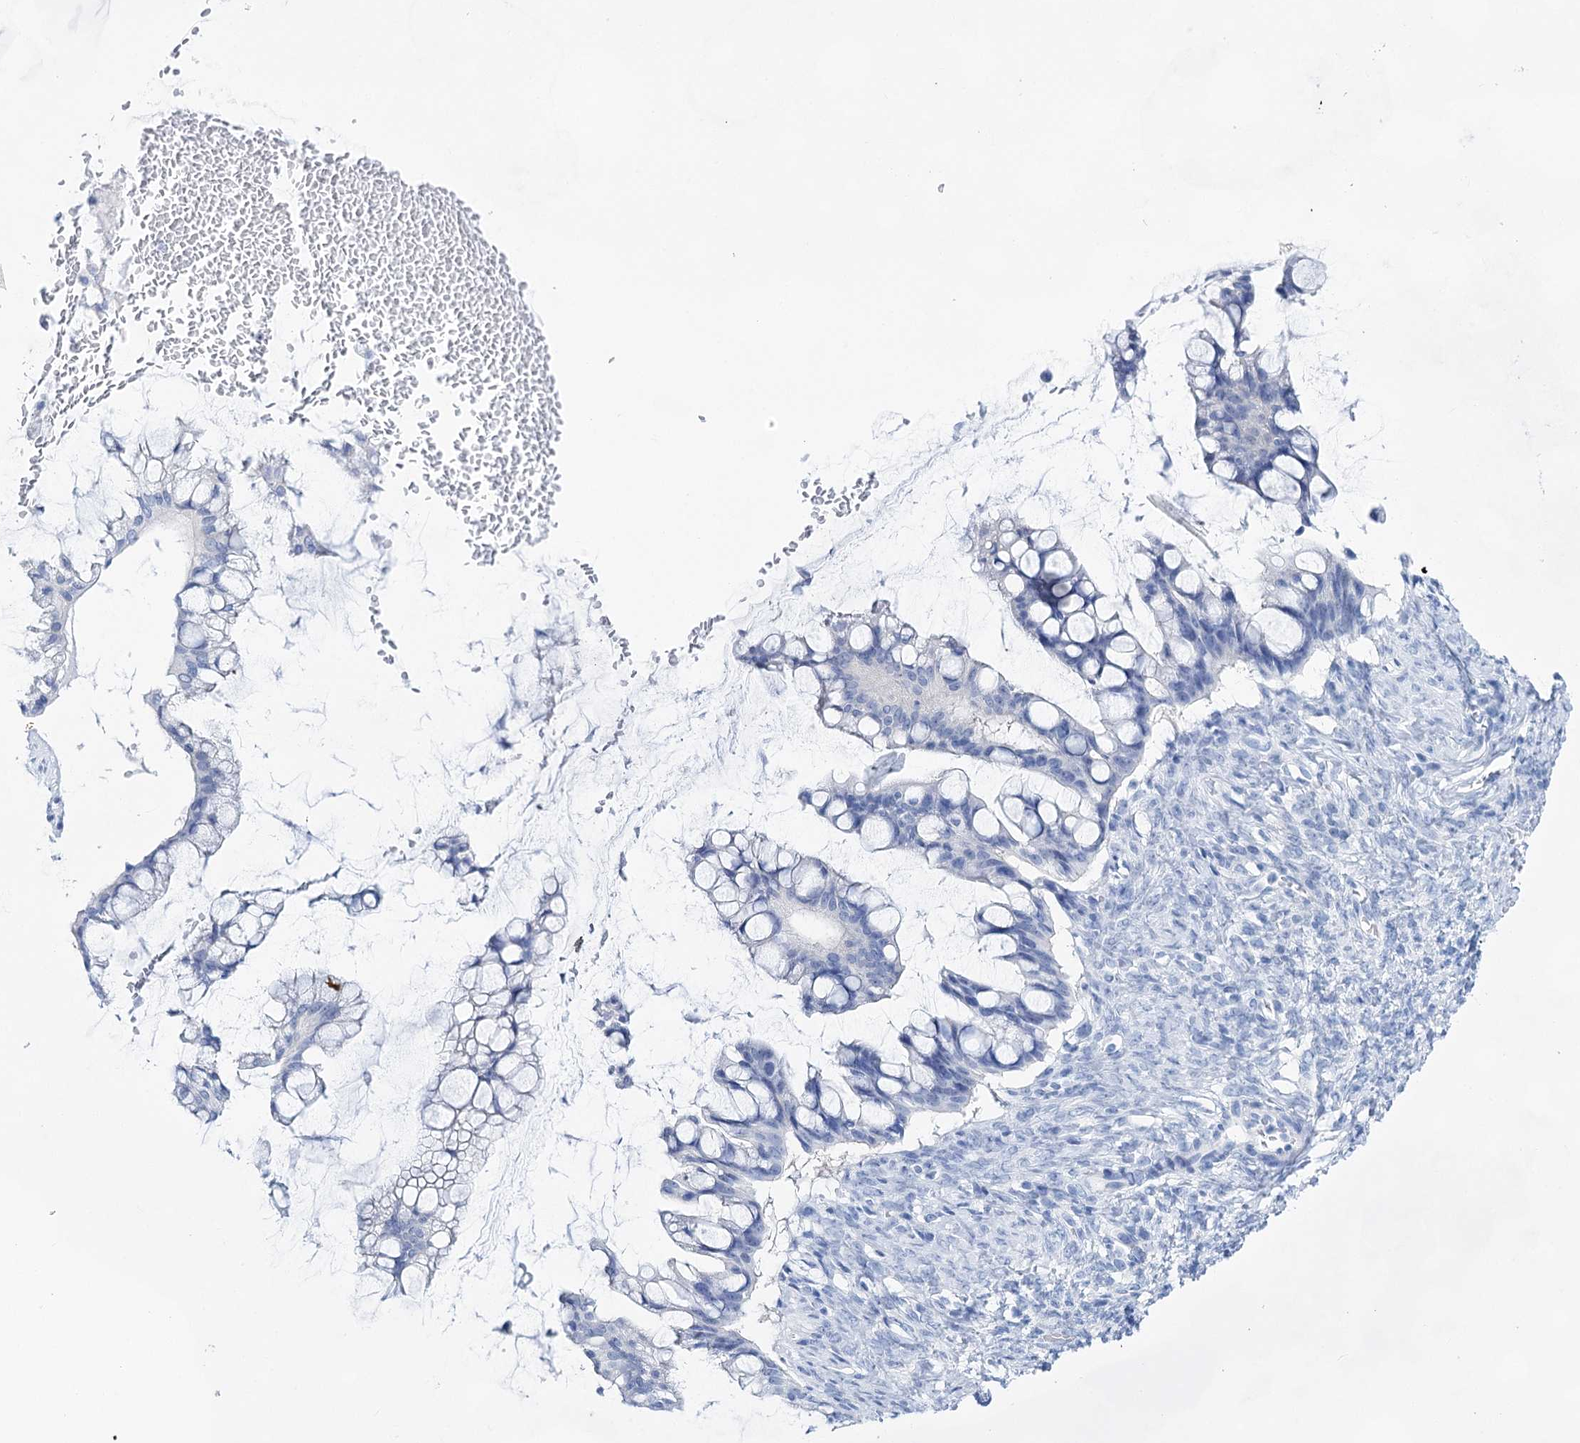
{"staining": {"intensity": "negative", "quantity": "none", "location": "none"}, "tissue": "ovarian cancer", "cell_type": "Tumor cells", "image_type": "cancer", "snomed": [{"axis": "morphology", "description": "Cystadenocarcinoma, mucinous, NOS"}, {"axis": "topography", "description": "Ovary"}], "caption": "This histopathology image is of ovarian cancer stained with IHC to label a protein in brown with the nuclei are counter-stained blue. There is no expression in tumor cells. (Immunohistochemistry, brightfield microscopy, high magnification).", "gene": "LALBA", "patient": {"sex": "female", "age": 73}}